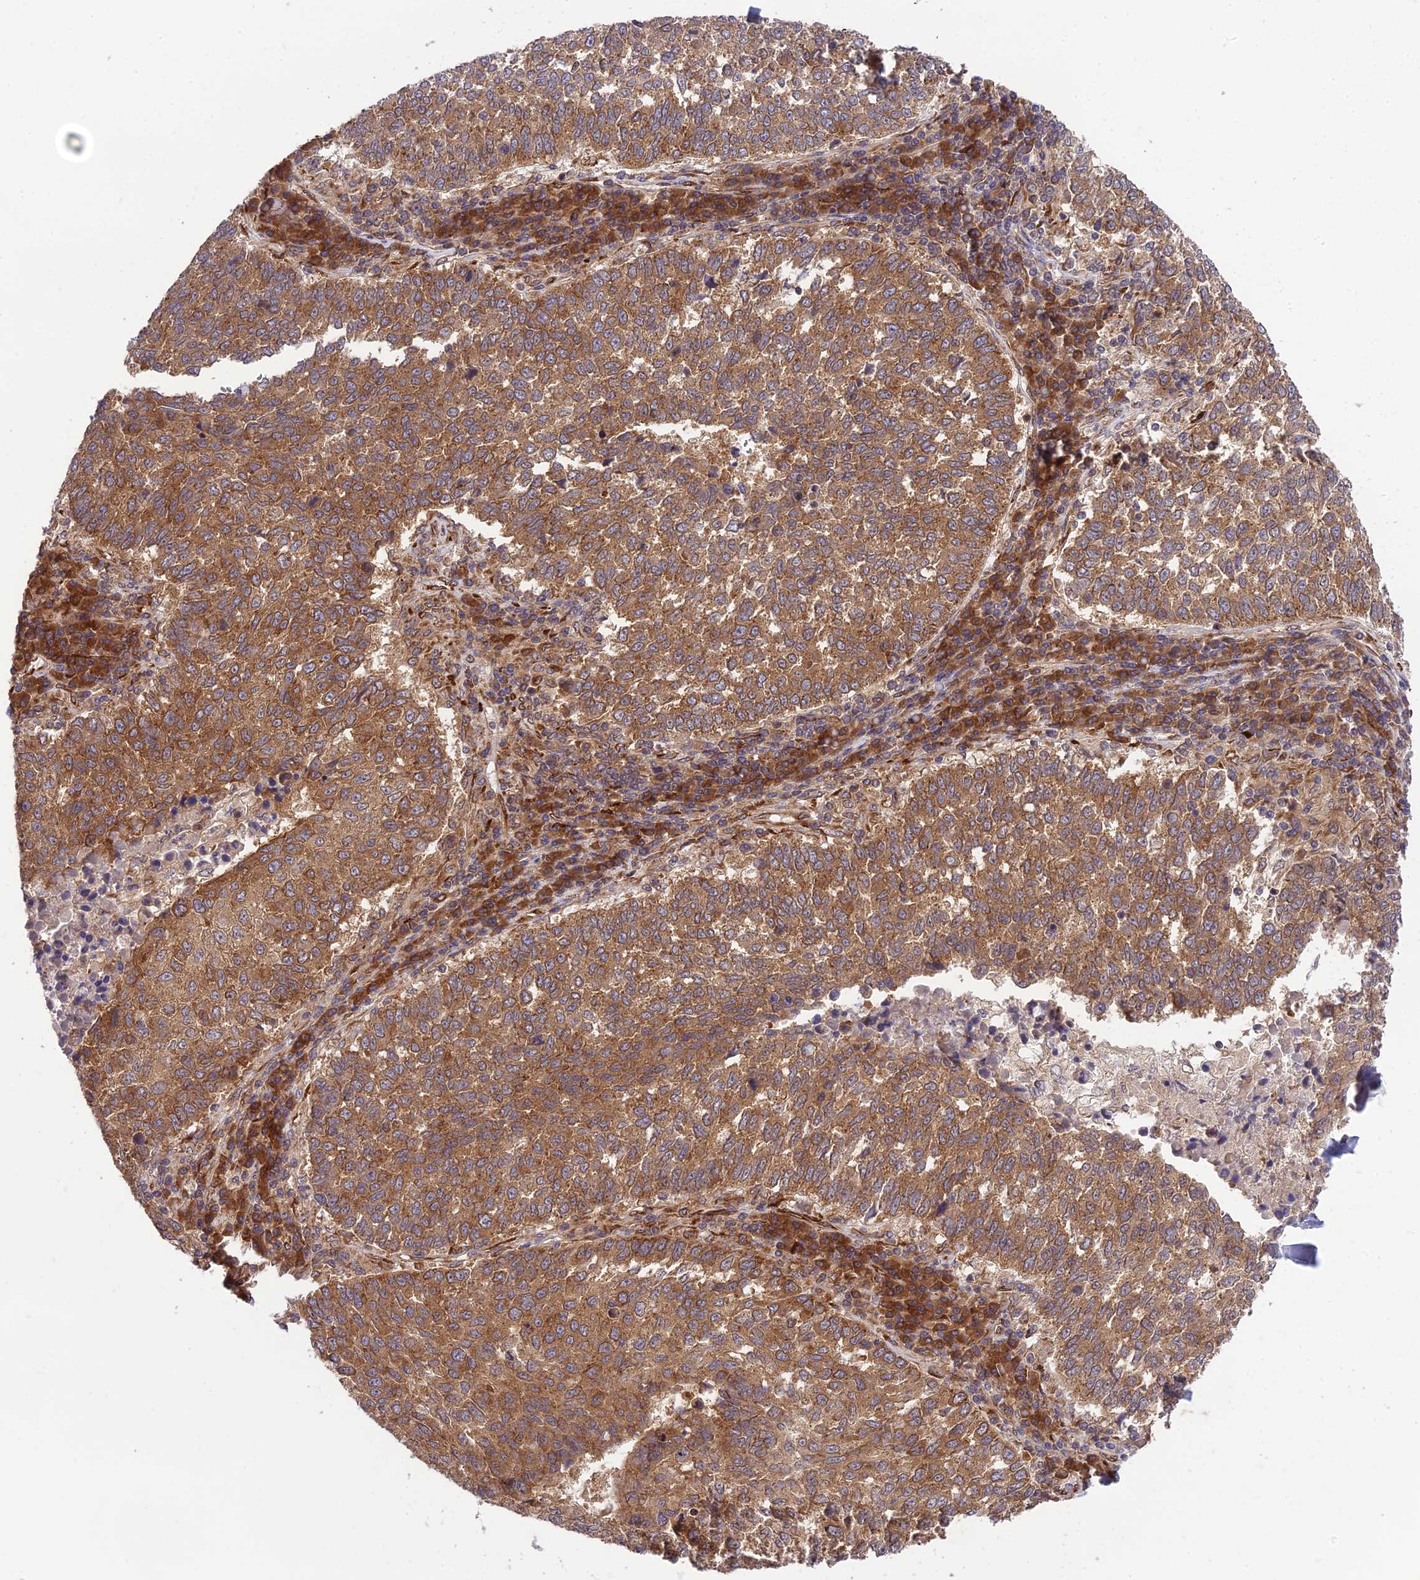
{"staining": {"intensity": "moderate", "quantity": ">75%", "location": "cytoplasmic/membranous"}, "tissue": "lung cancer", "cell_type": "Tumor cells", "image_type": "cancer", "snomed": [{"axis": "morphology", "description": "Squamous cell carcinoma, NOS"}, {"axis": "topography", "description": "Lung"}], "caption": "A histopathology image showing moderate cytoplasmic/membranous positivity in about >75% of tumor cells in lung cancer (squamous cell carcinoma), as visualized by brown immunohistochemical staining.", "gene": "DHCR7", "patient": {"sex": "male", "age": 73}}